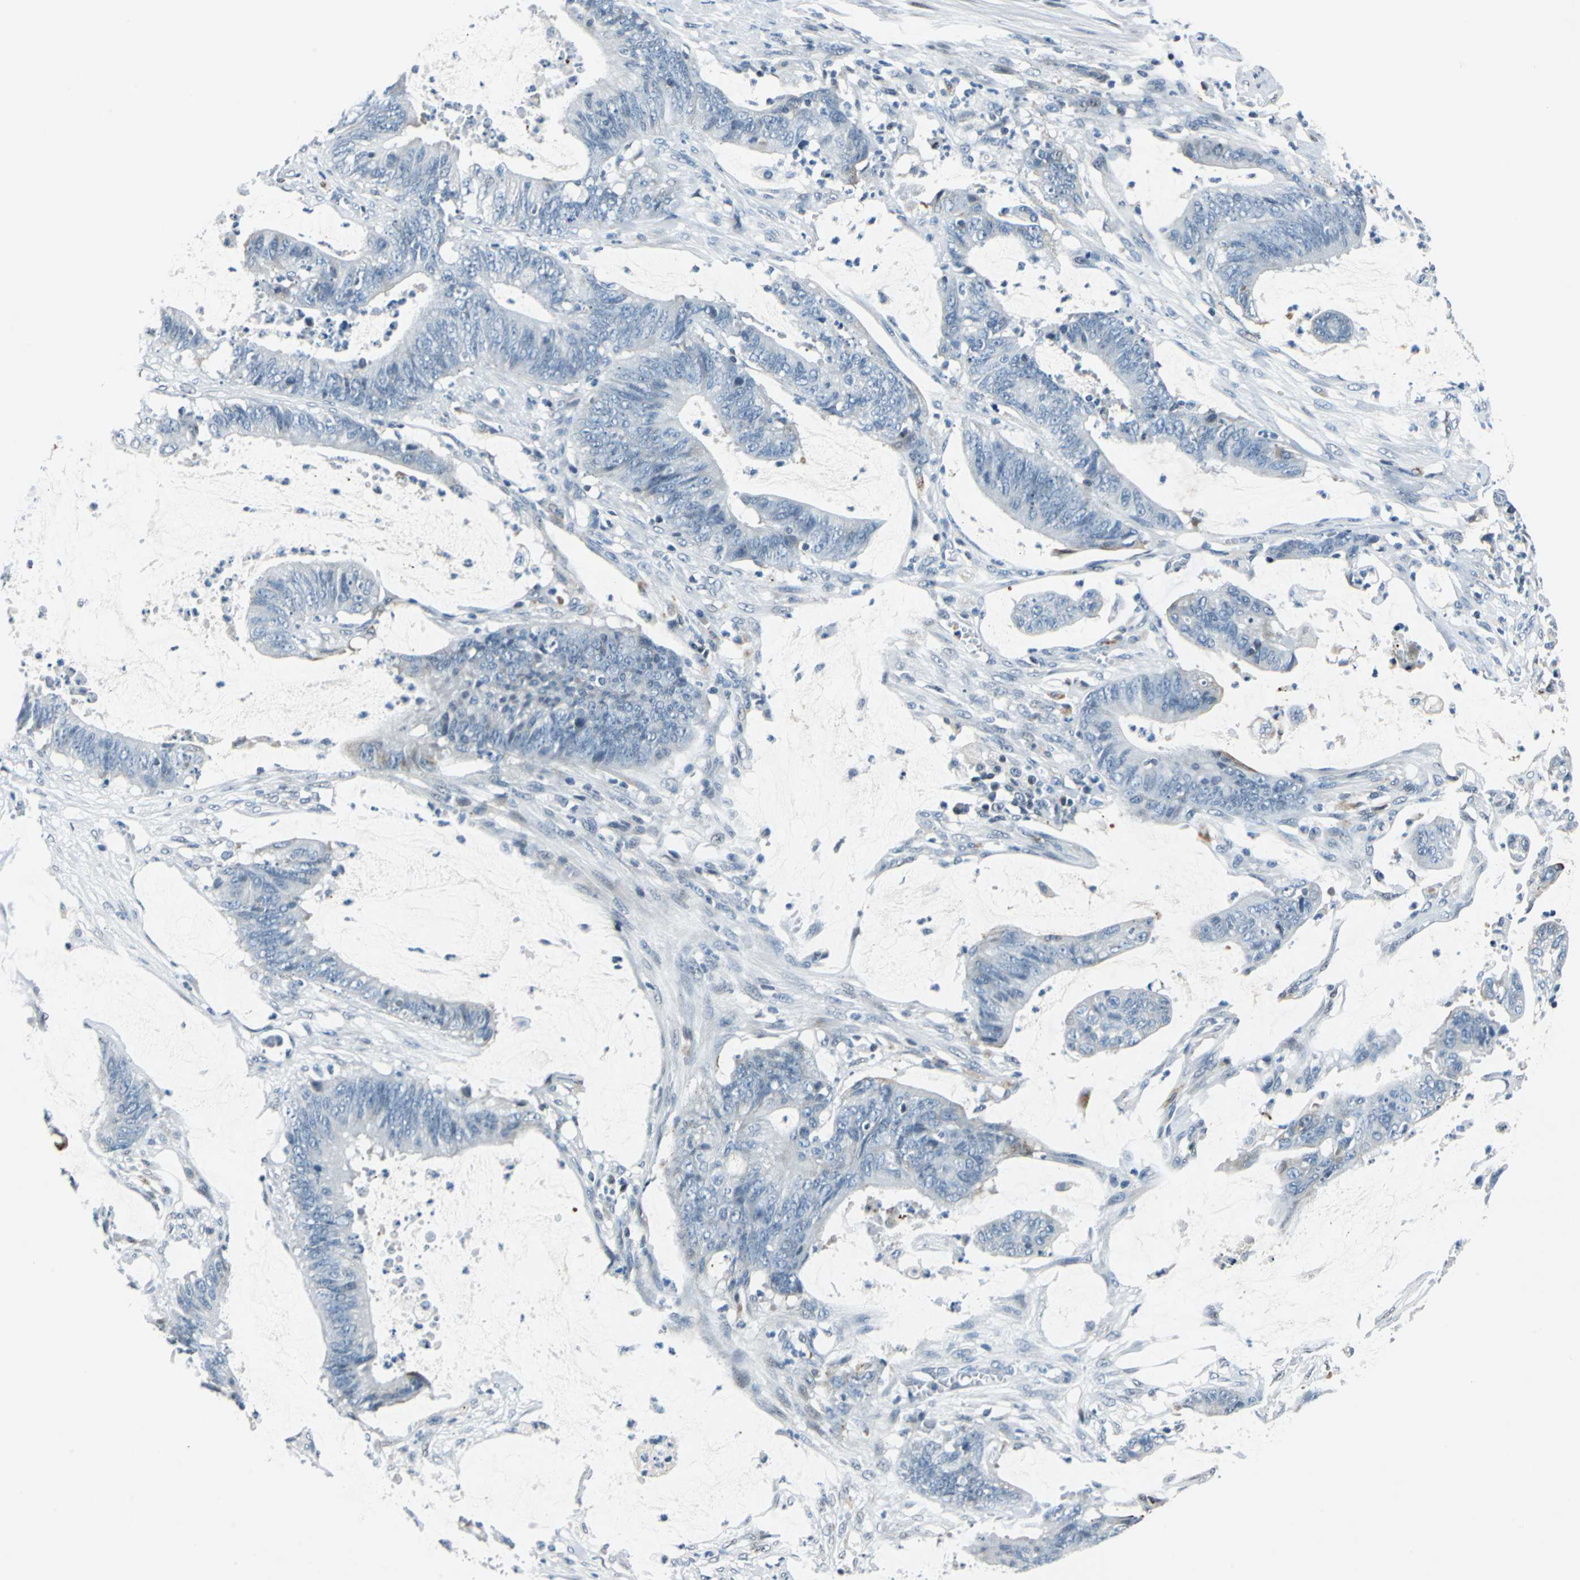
{"staining": {"intensity": "negative", "quantity": "none", "location": "none"}, "tissue": "colorectal cancer", "cell_type": "Tumor cells", "image_type": "cancer", "snomed": [{"axis": "morphology", "description": "Adenocarcinoma, NOS"}, {"axis": "topography", "description": "Rectum"}], "caption": "Protein analysis of adenocarcinoma (colorectal) displays no significant positivity in tumor cells.", "gene": "HCFC2", "patient": {"sex": "female", "age": 66}}